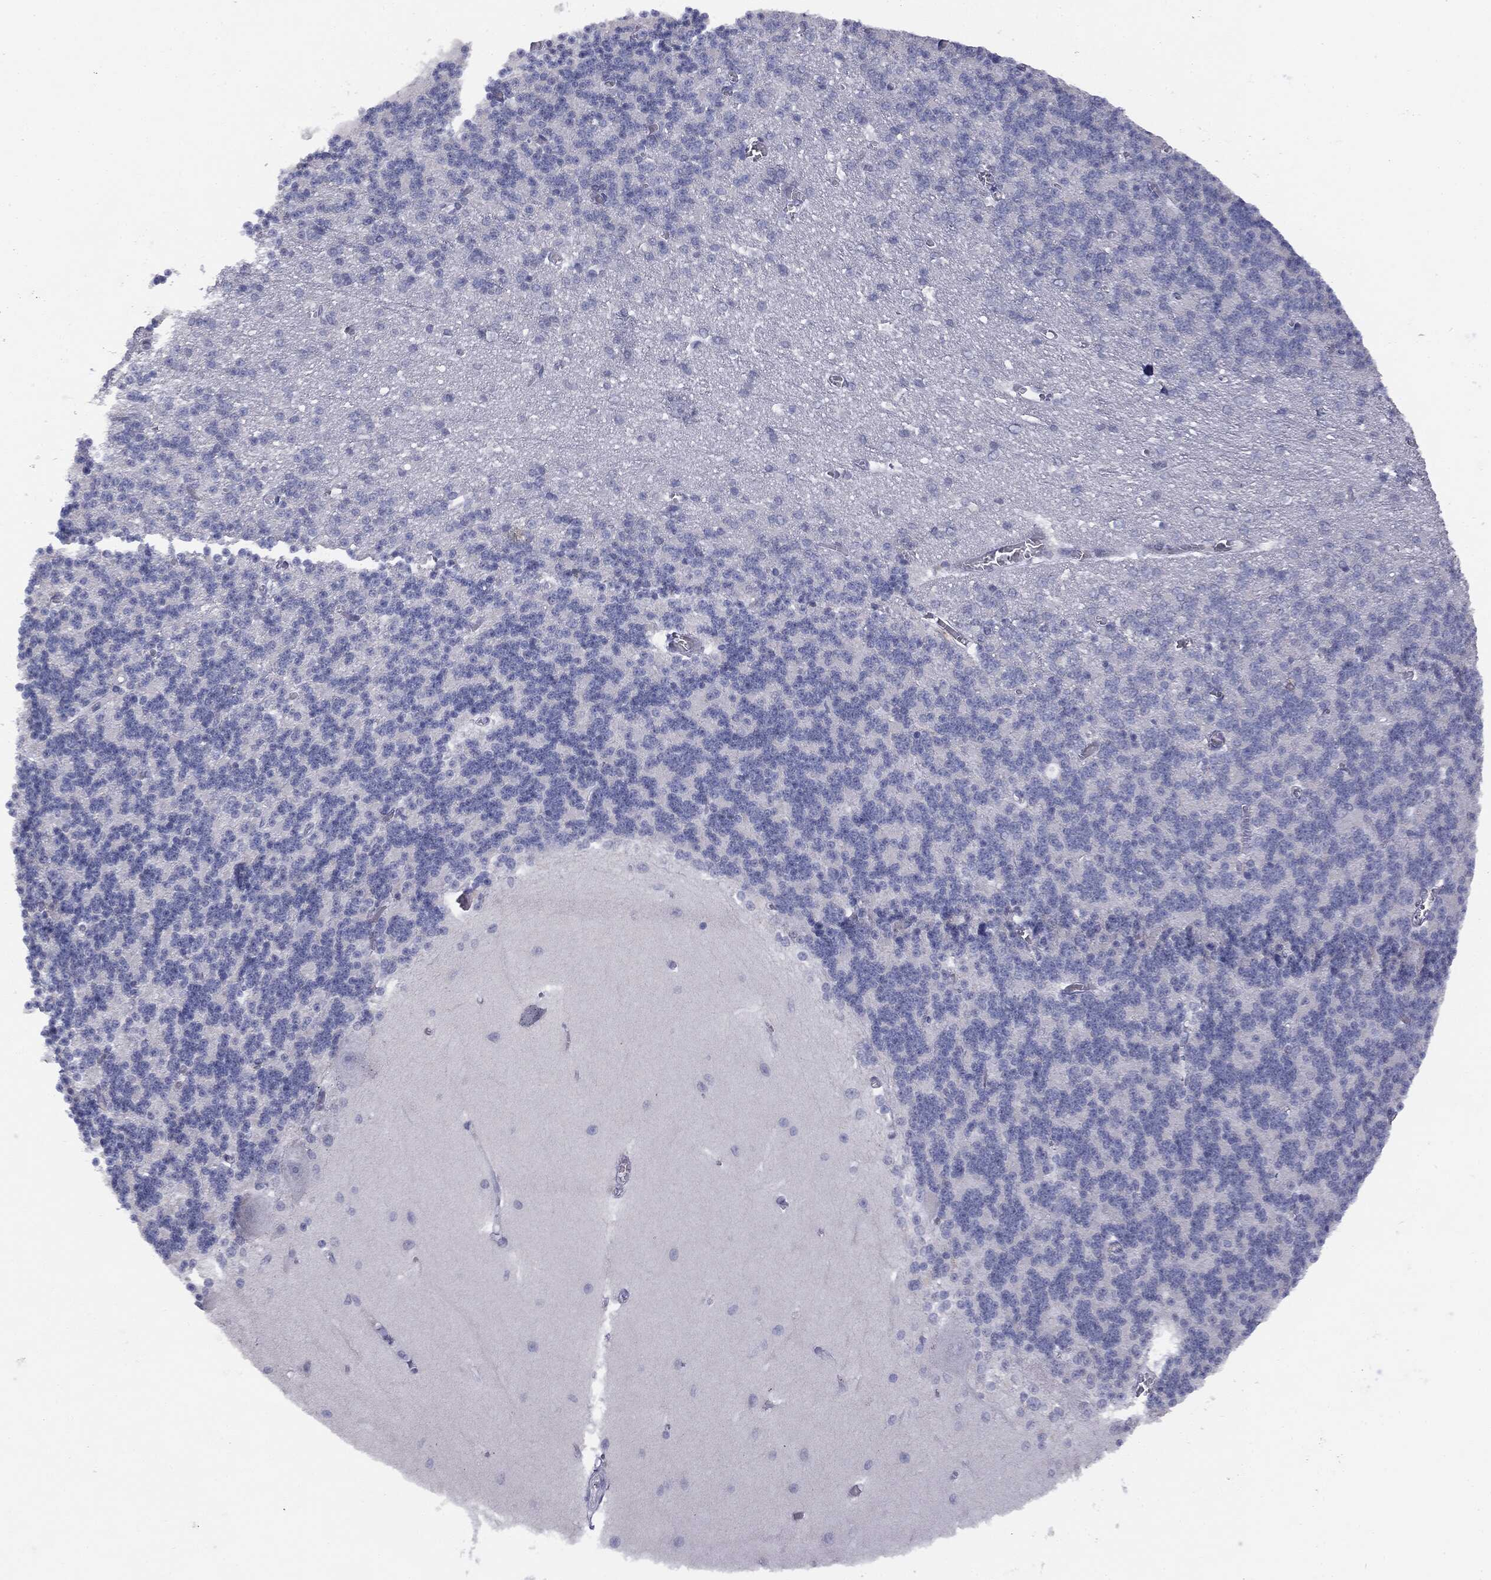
{"staining": {"intensity": "negative", "quantity": "none", "location": "none"}, "tissue": "cerebellum", "cell_type": "Cells in granular layer", "image_type": "normal", "snomed": [{"axis": "morphology", "description": "Normal tissue, NOS"}, {"axis": "topography", "description": "Cerebellum"}], "caption": "The photomicrograph reveals no staining of cells in granular layer in normal cerebellum. (DAB IHC visualized using brightfield microscopy, high magnification).", "gene": "MUC1", "patient": {"sex": "male", "age": 37}}